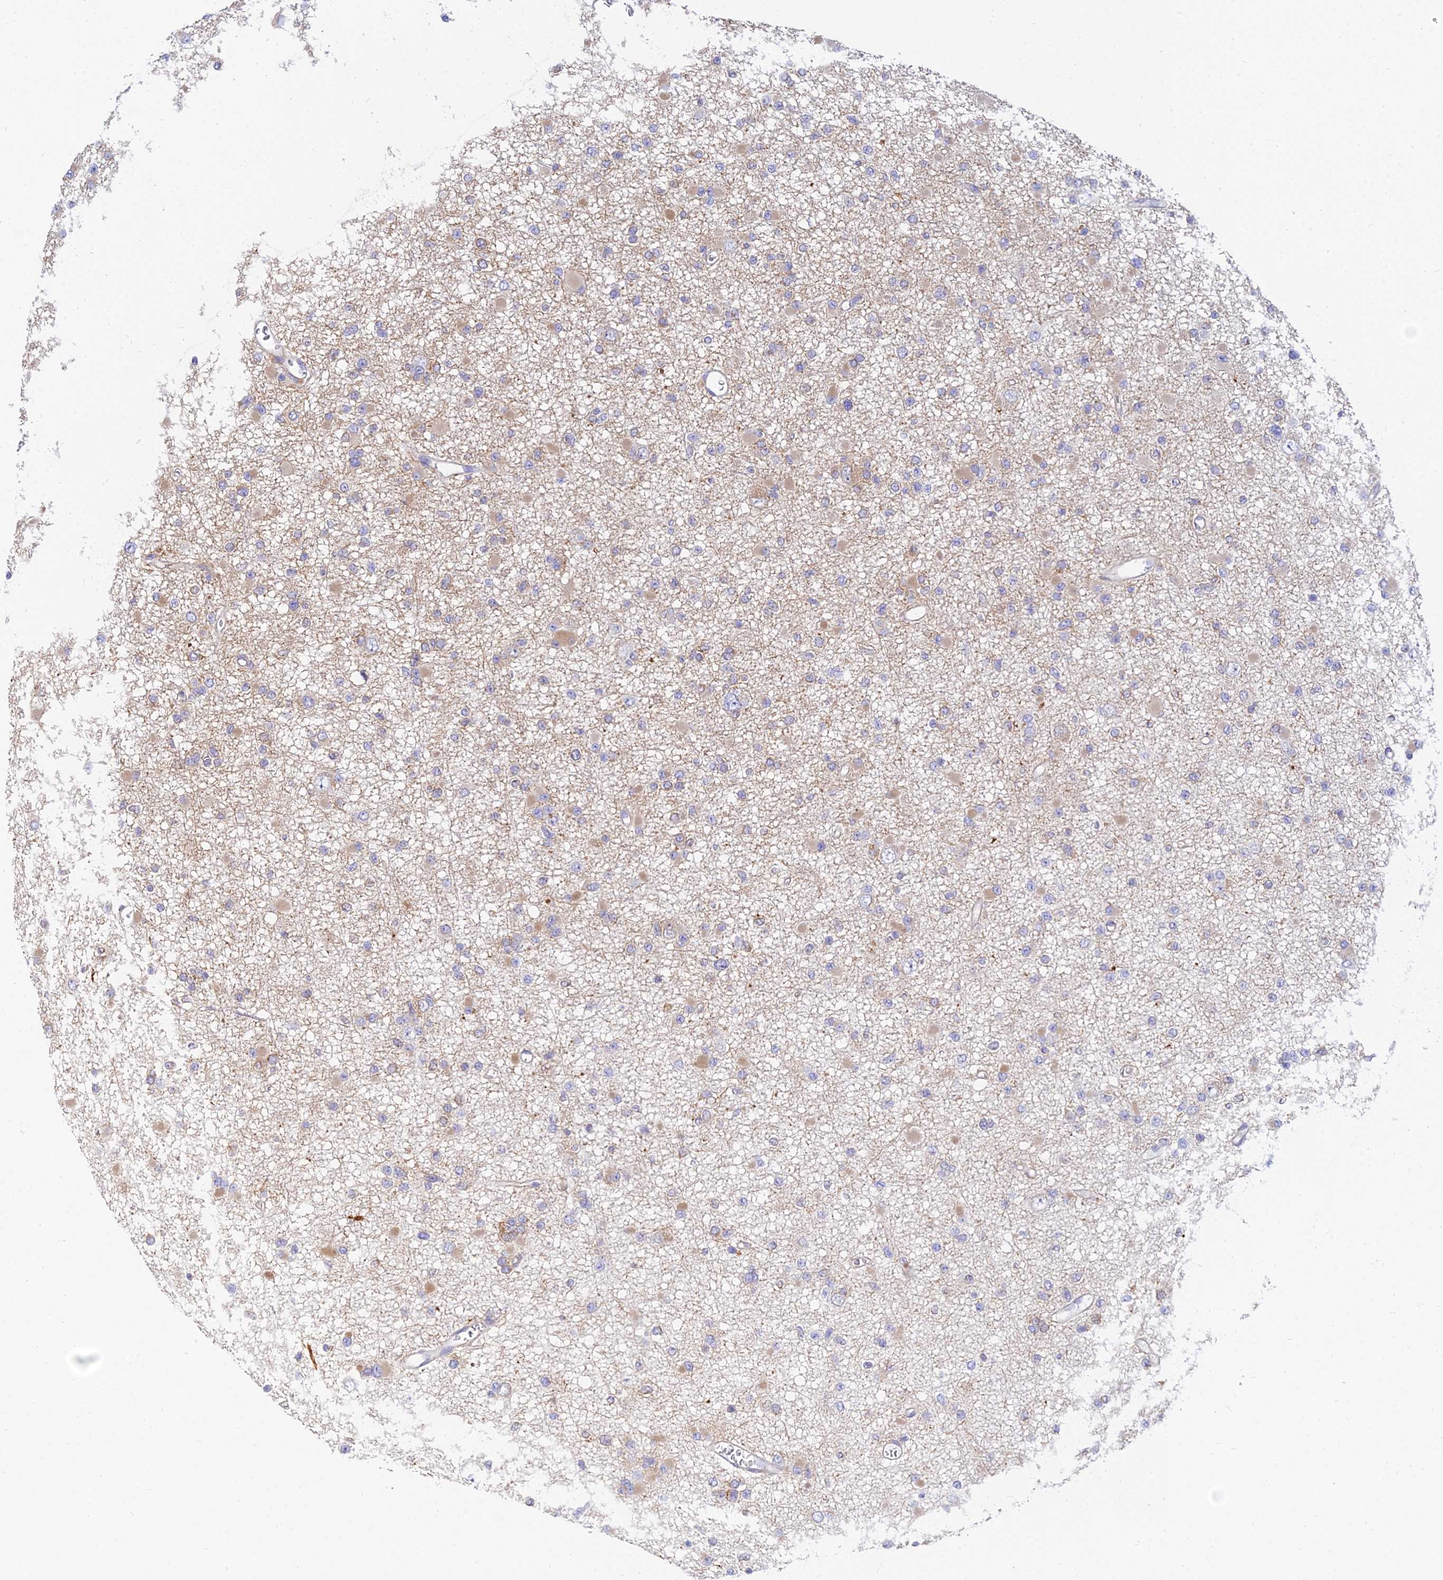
{"staining": {"intensity": "weak", "quantity": "<25%", "location": "cytoplasmic/membranous"}, "tissue": "glioma", "cell_type": "Tumor cells", "image_type": "cancer", "snomed": [{"axis": "morphology", "description": "Glioma, malignant, Low grade"}, {"axis": "topography", "description": "Brain"}], "caption": "Immunohistochemical staining of malignant low-grade glioma demonstrates no significant positivity in tumor cells.", "gene": "ARL8B", "patient": {"sex": "female", "age": 22}}